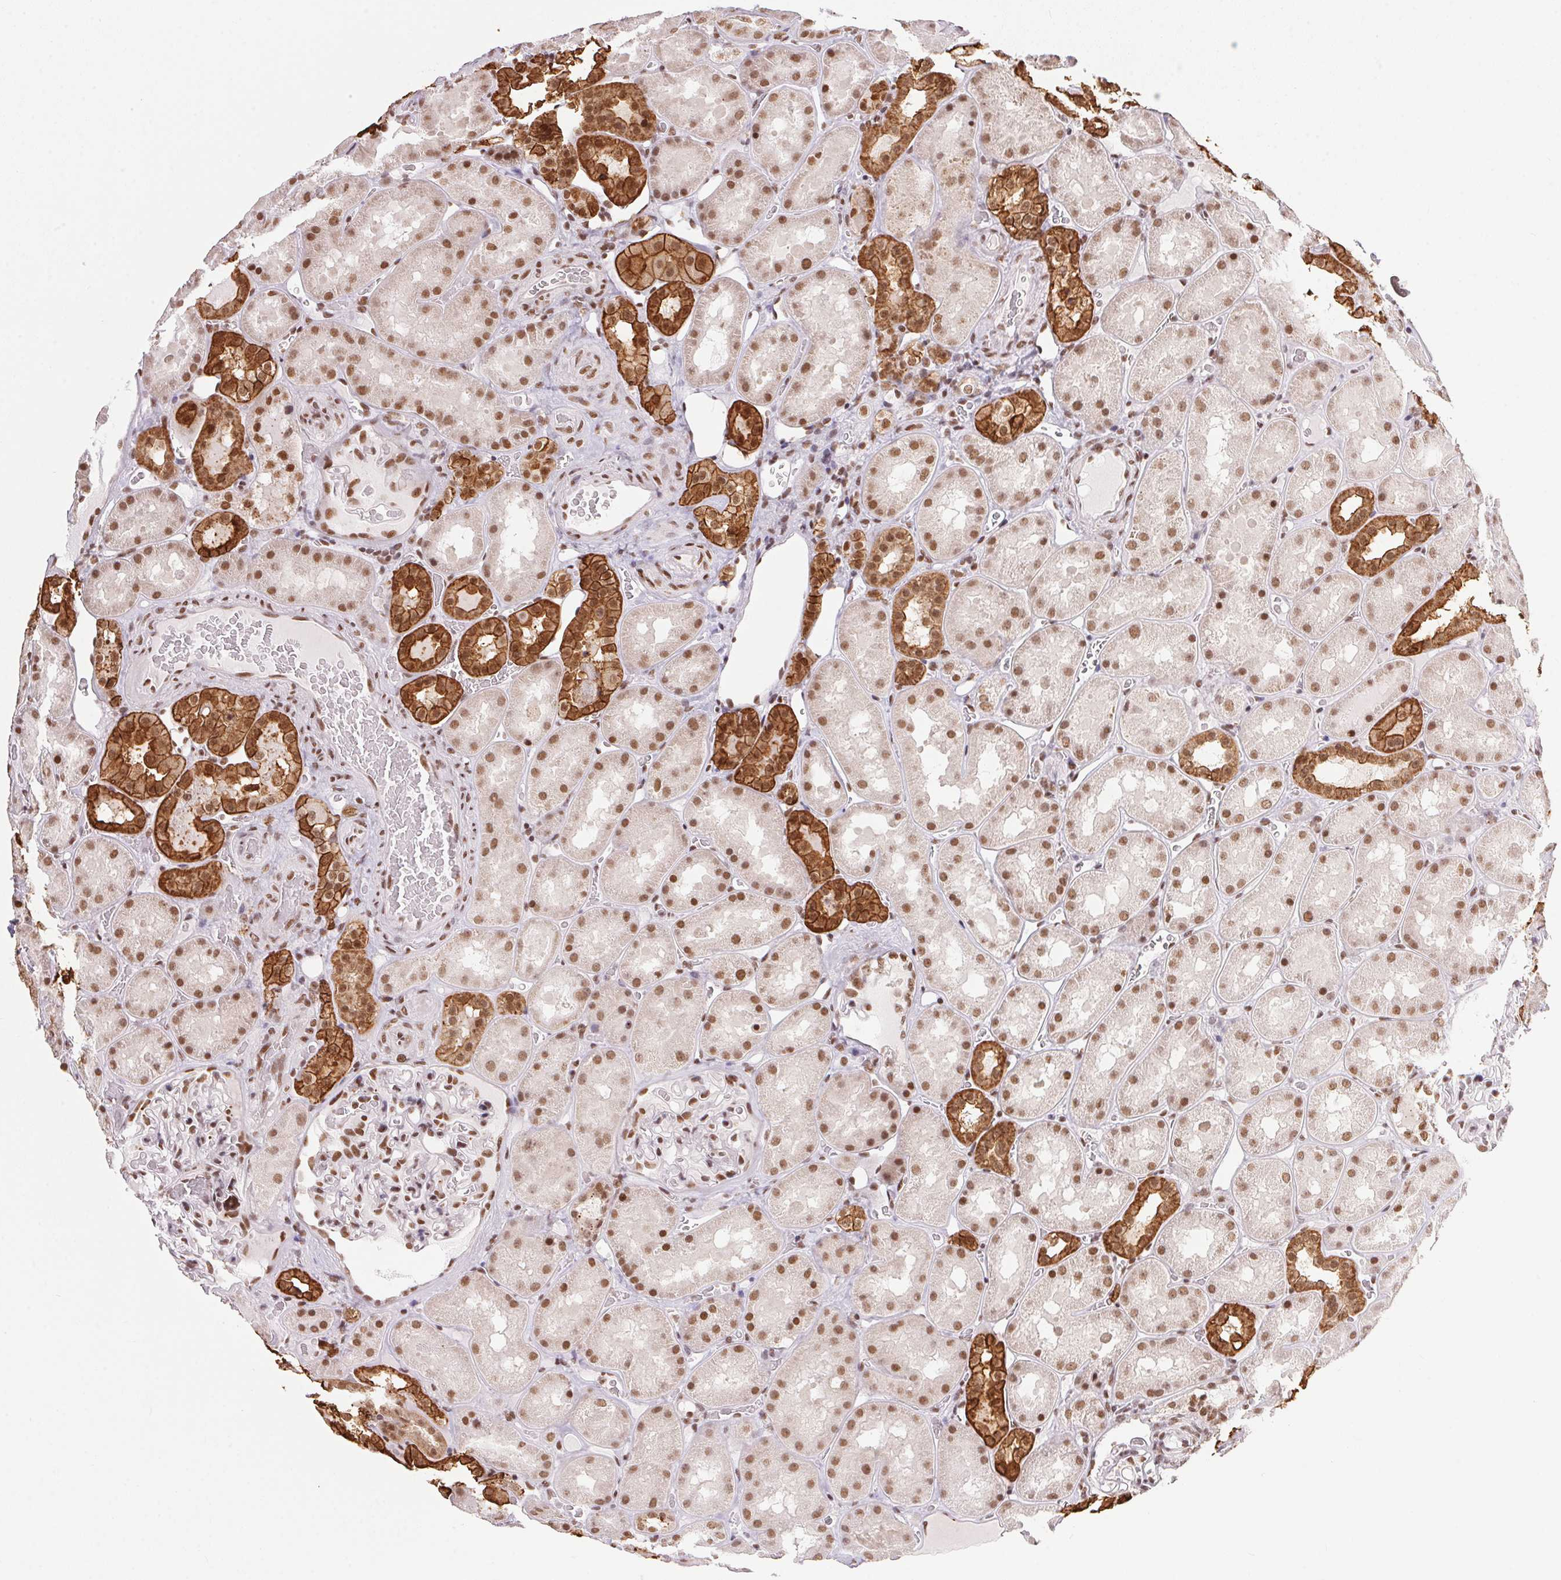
{"staining": {"intensity": "moderate", "quantity": ">75%", "location": "nuclear"}, "tissue": "kidney", "cell_type": "Cells in glomeruli", "image_type": "normal", "snomed": [{"axis": "morphology", "description": "Normal tissue, NOS"}, {"axis": "topography", "description": "Kidney"}], "caption": "This photomicrograph reveals immunohistochemistry staining of unremarkable kidney, with medium moderate nuclear staining in approximately >75% of cells in glomeruli.", "gene": "NFE2L1", "patient": {"sex": "male", "age": 73}}